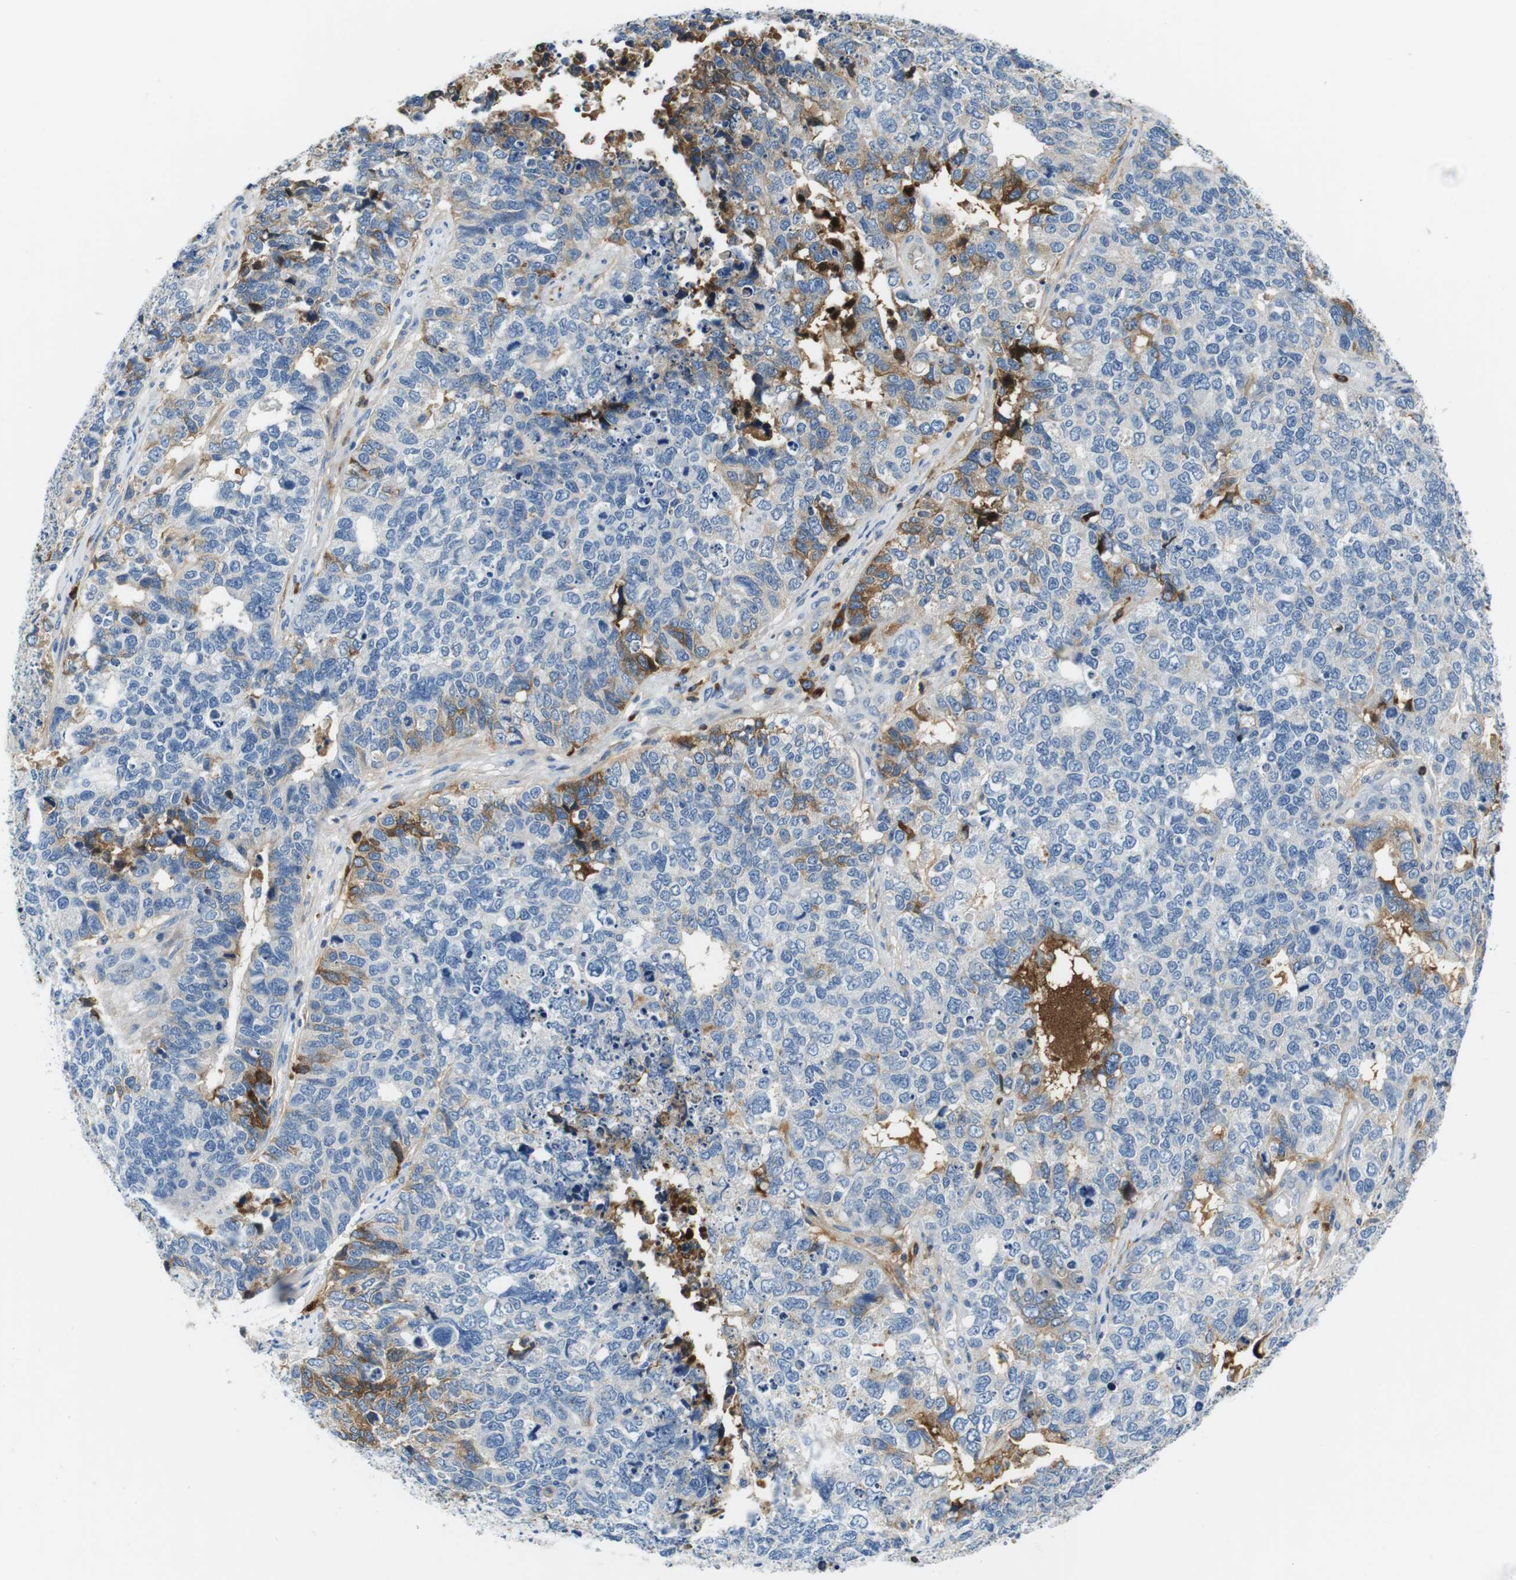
{"staining": {"intensity": "moderate", "quantity": "<25%", "location": "cytoplasmic/membranous"}, "tissue": "cervical cancer", "cell_type": "Tumor cells", "image_type": "cancer", "snomed": [{"axis": "morphology", "description": "Squamous cell carcinoma, NOS"}, {"axis": "topography", "description": "Cervix"}], "caption": "Tumor cells demonstrate low levels of moderate cytoplasmic/membranous staining in about <25% of cells in cervical cancer (squamous cell carcinoma). The staining was performed using DAB (3,3'-diaminobenzidine) to visualize the protein expression in brown, while the nuclei were stained in blue with hematoxylin (Magnification: 20x).", "gene": "IGHD", "patient": {"sex": "female", "age": 63}}